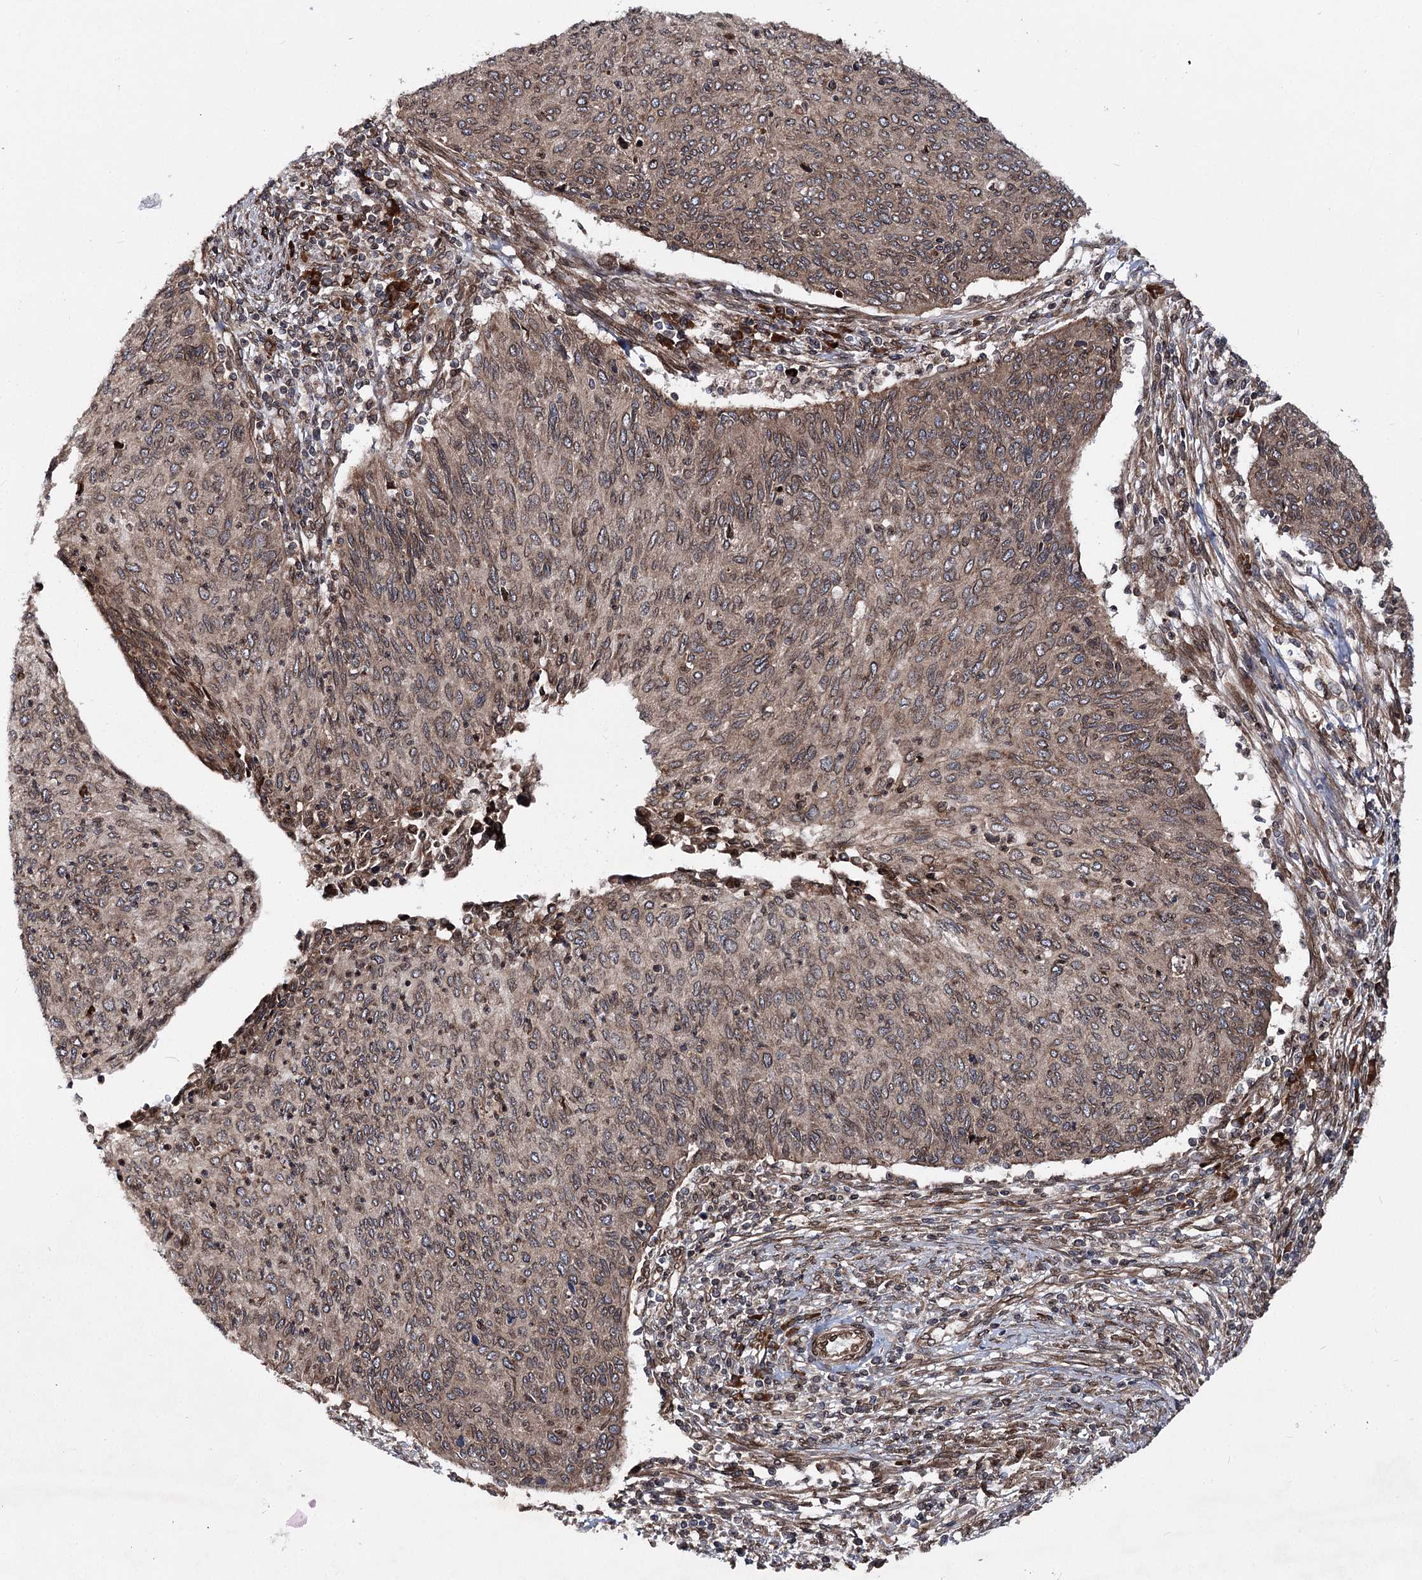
{"staining": {"intensity": "weak", "quantity": ">75%", "location": "cytoplasmic/membranous,nuclear"}, "tissue": "cervical cancer", "cell_type": "Tumor cells", "image_type": "cancer", "snomed": [{"axis": "morphology", "description": "Squamous cell carcinoma, NOS"}, {"axis": "topography", "description": "Cervix"}], "caption": "About >75% of tumor cells in cervical squamous cell carcinoma display weak cytoplasmic/membranous and nuclear protein staining as visualized by brown immunohistochemical staining.", "gene": "FGFR1OP2", "patient": {"sex": "female", "age": 38}}